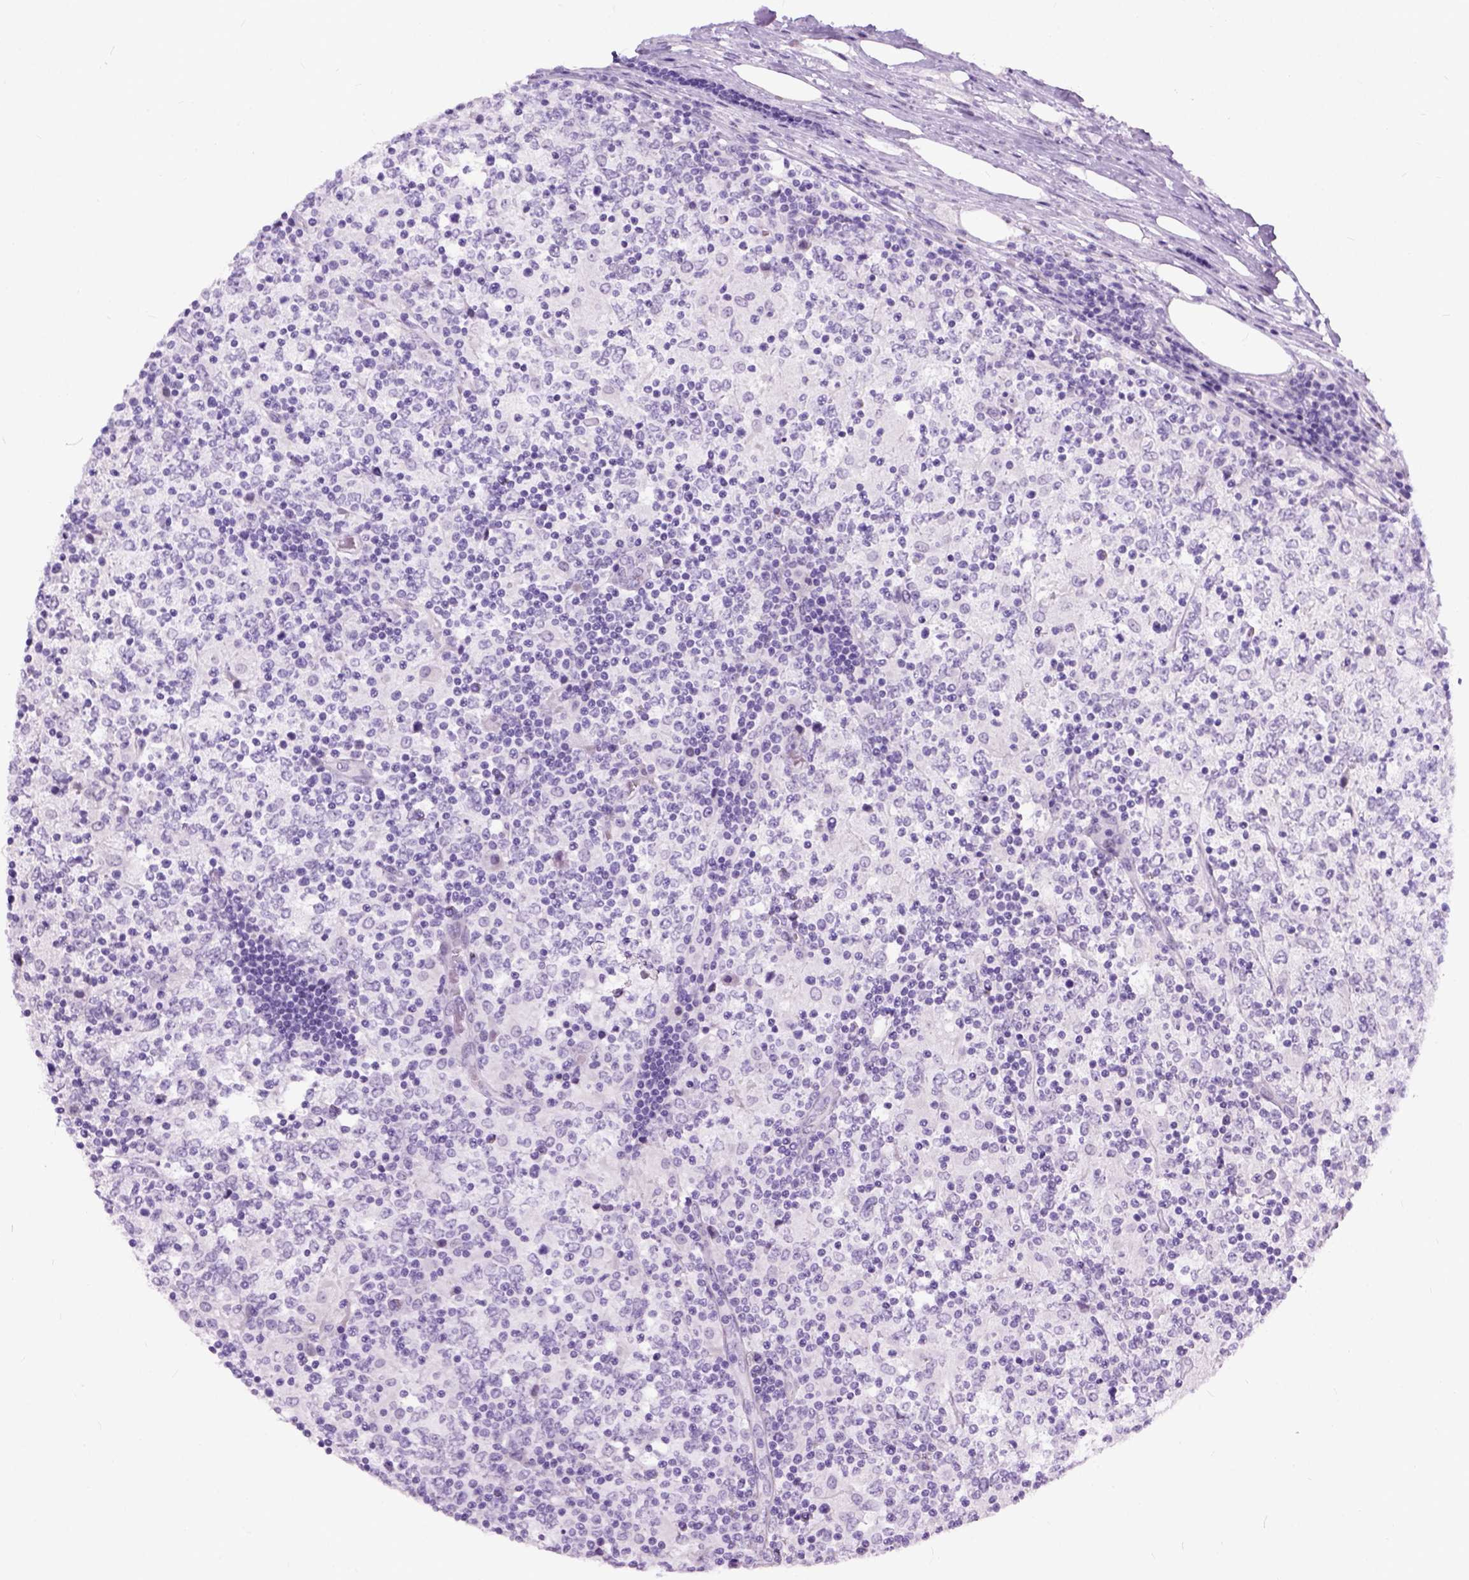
{"staining": {"intensity": "negative", "quantity": "none", "location": "none"}, "tissue": "lymphoma", "cell_type": "Tumor cells", "image_type": "cancer", "snomed": [{"axis": "morphology", "description": "Malignant lymphoma, non-Hodgkin's type, High grade"}, {"axis": "topography", "description": "Lymph node"}], "caption": "The immunohistochemistry photomicrograph has no significant positivity in tumor cells of malignant lymphoma, non-Hodgkin's type (high-grade) tissue. (DAB (3,3'-diaminobenzidine) IHC, high magnification).", "gene": "AXDND1", "patient": {"sex": "female", "age": 84}}